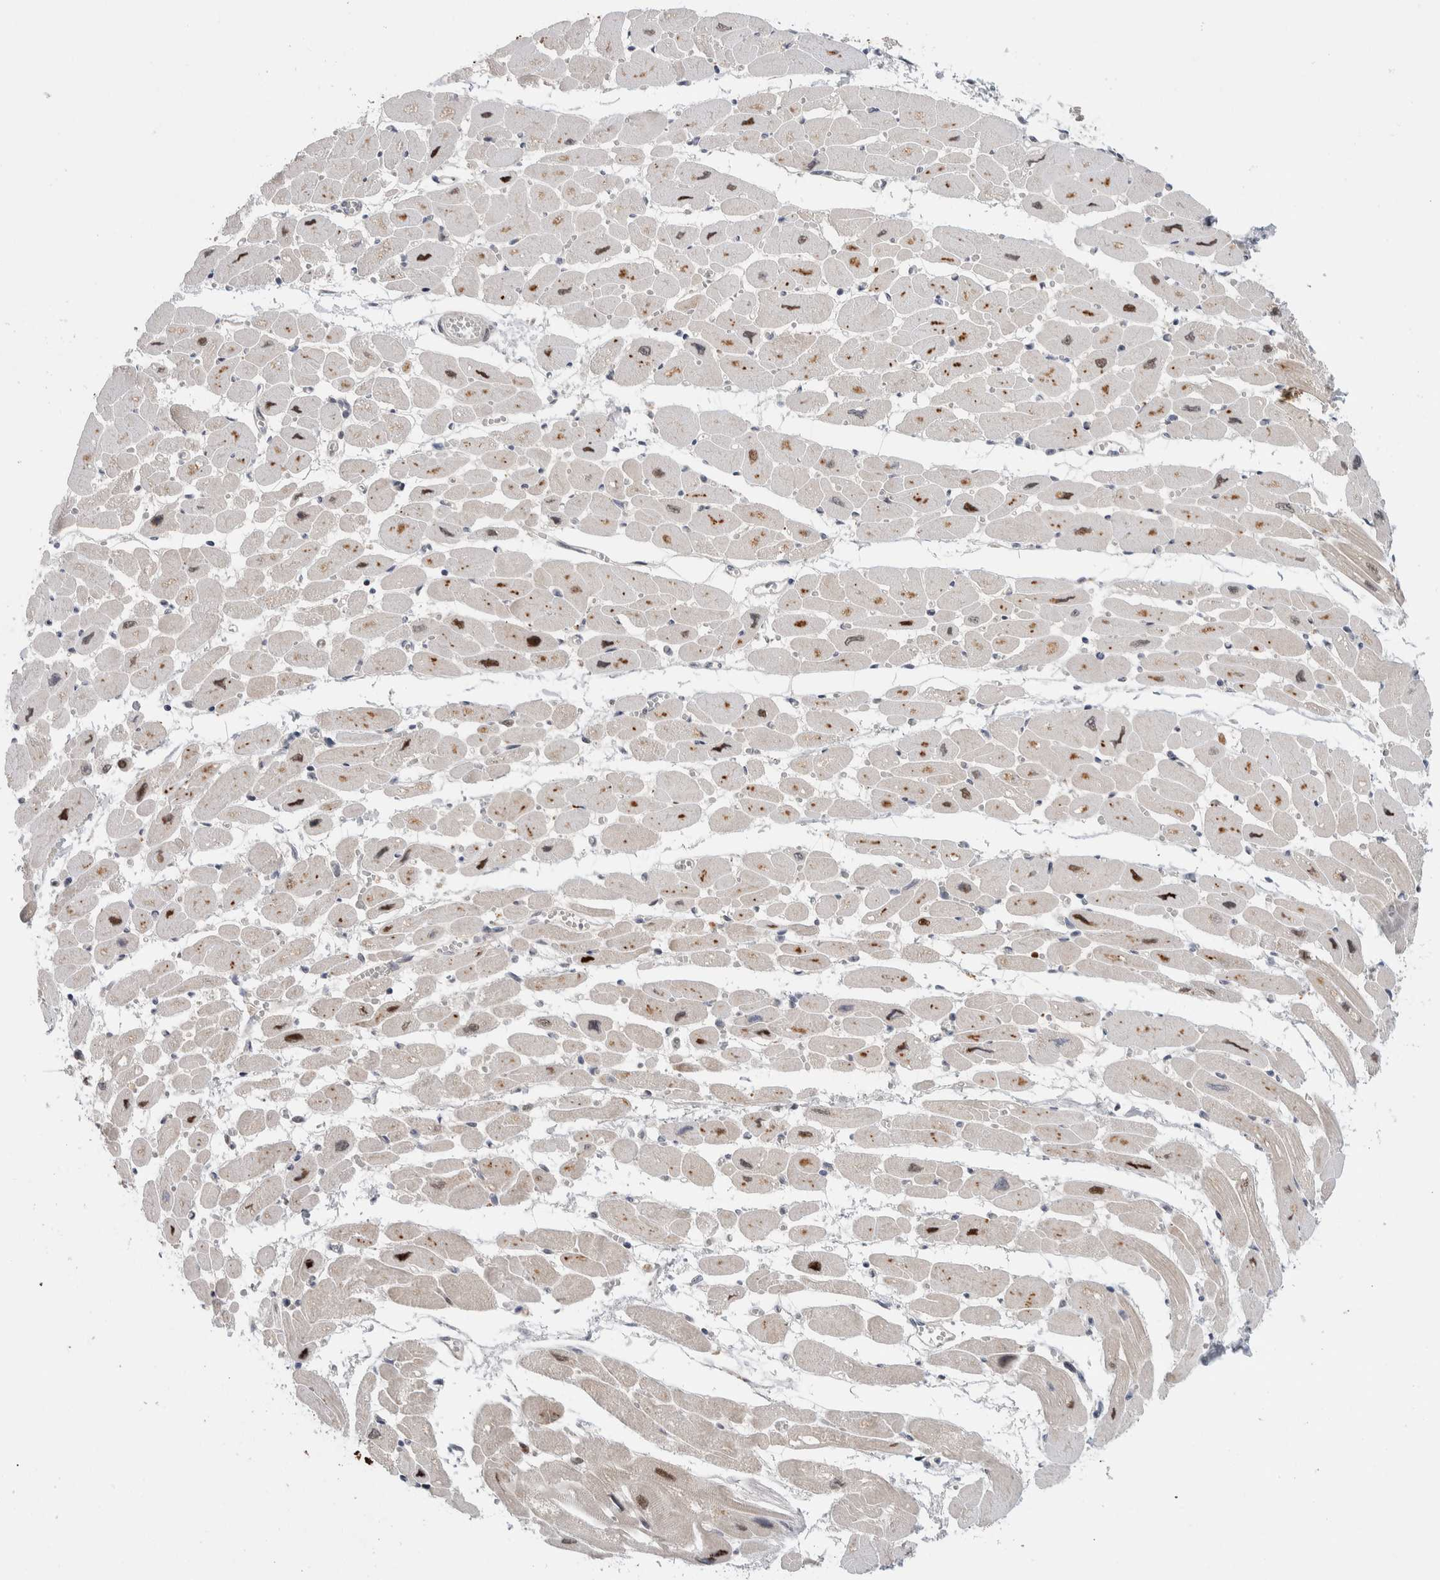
{"staining": {"intensity": "moderate", "quantity": "25%-75%", "location": "cytoplasmic/membranous"}, "tissue": "heart muscle", "cell_type": "Cardiomyocytes", "image_type": "normal", "snomed": [{"axis": "morphology", "description": "Normal tissue, NOS"}, {"axis": "topography", "description": "Heart"}], "caption": "Brown immunohistochemical staining in normal human heart muscle displays moderate cytoplasmic/membranous positivity in about 25%-75% of cardiomyocytes. (brown staining indicates protein expression, while blue staining denotes nuclei).", "gene": "NCR3LG1", "patient": {"sex": "female", "age": 54}}